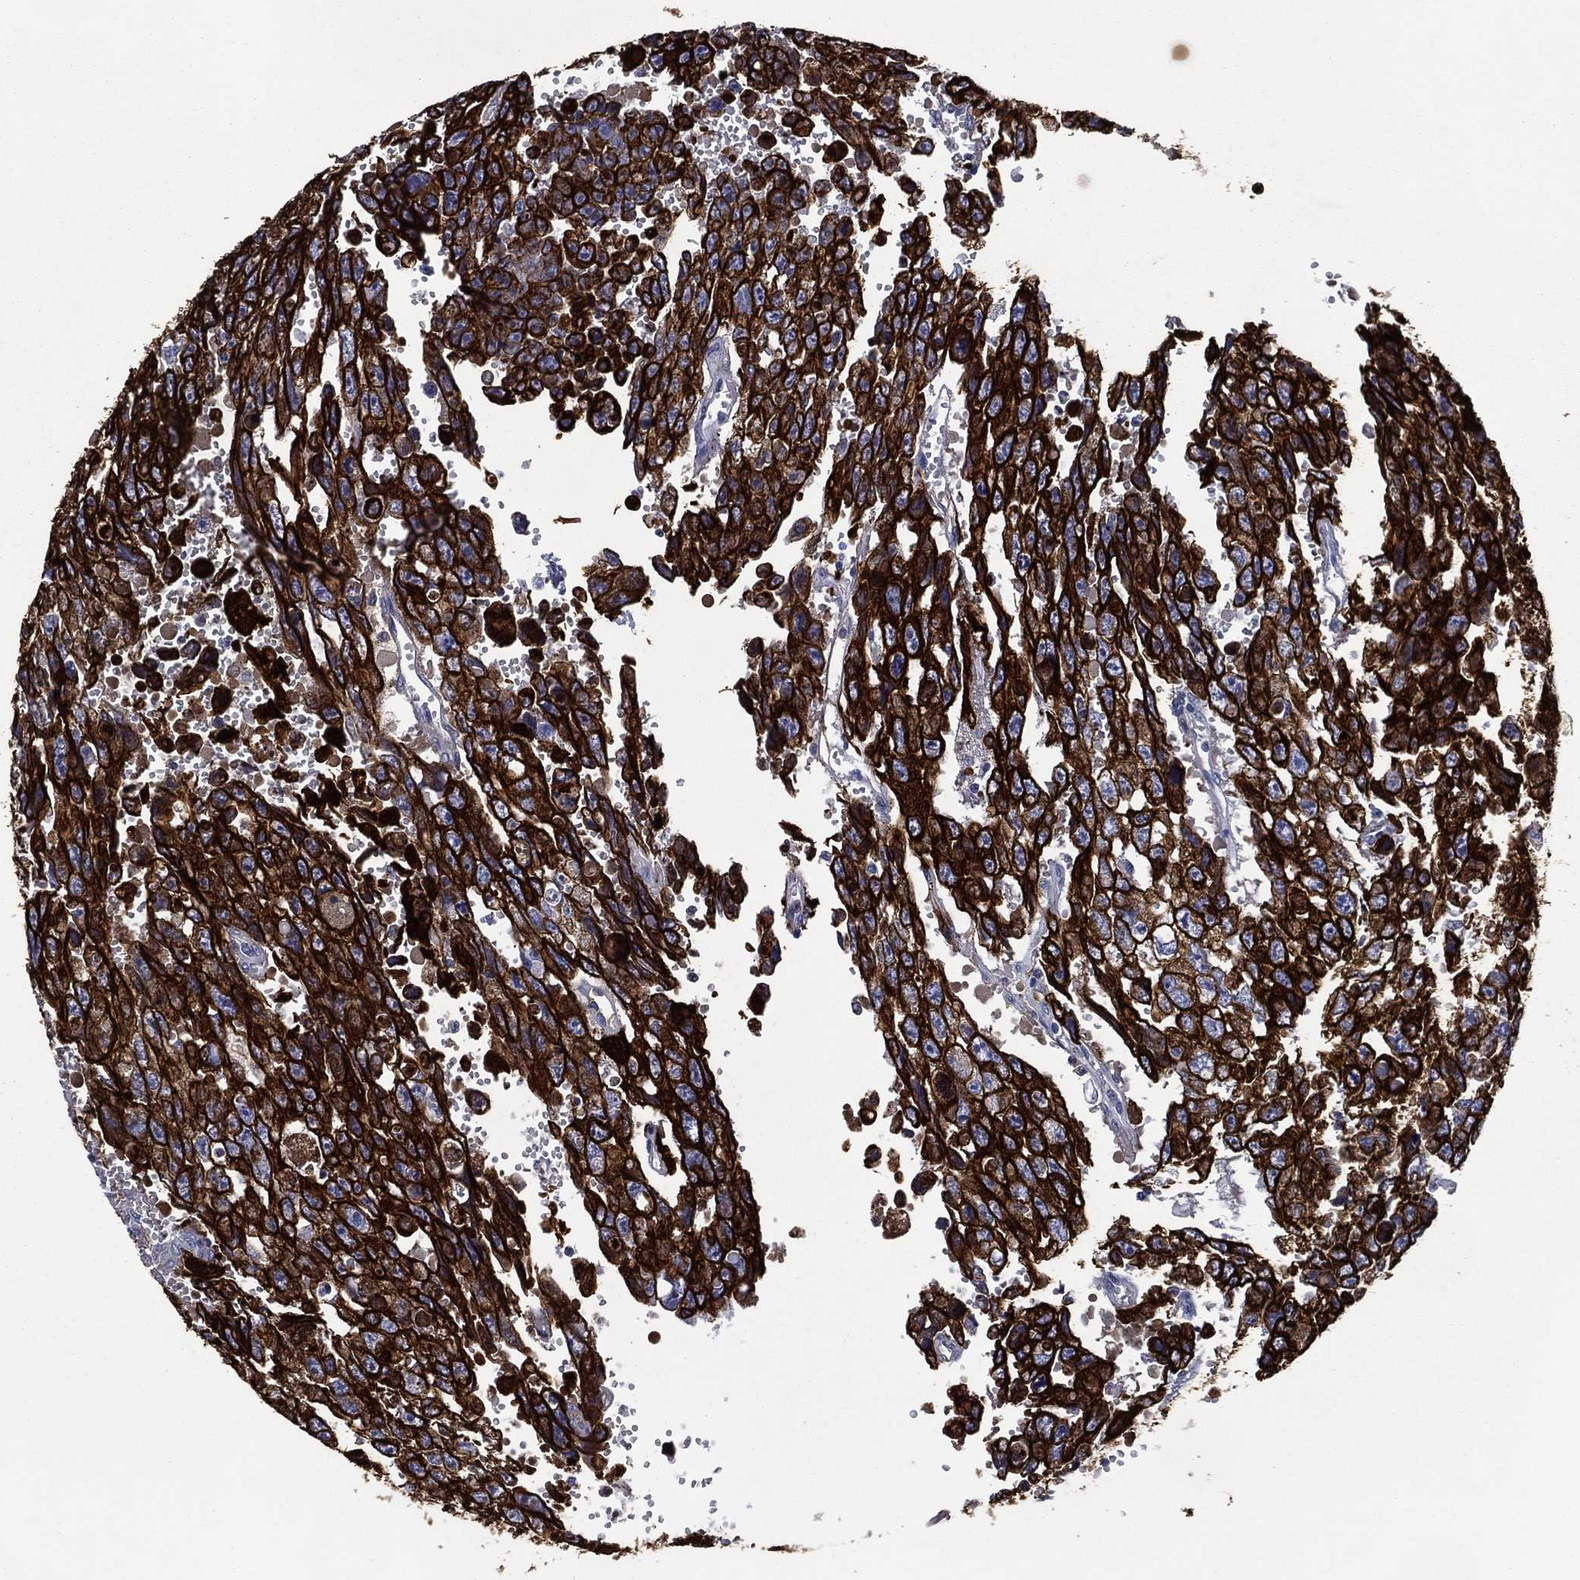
{"staining": {"intensity": "strong", "quantity": ">75%", "location": "cytoplasmic/membranous"}, "tissue": "testis cancer", "cell_type": "Tumor cells", "image_type": "cancer", "snomed": [{"axis": "morphology", "description": "Seminoma, NOS"}, {"axis": "topography", "description": "Testis"}], "caption": "Immunohistochemistry (DAB) staining of human seminoma (testis) displays strong cytoplasmic/membranous protein positivity in approximately >75% of tumor cells.", "gene": "KRT7", "patient": {"sex": "male", "age": 26}}